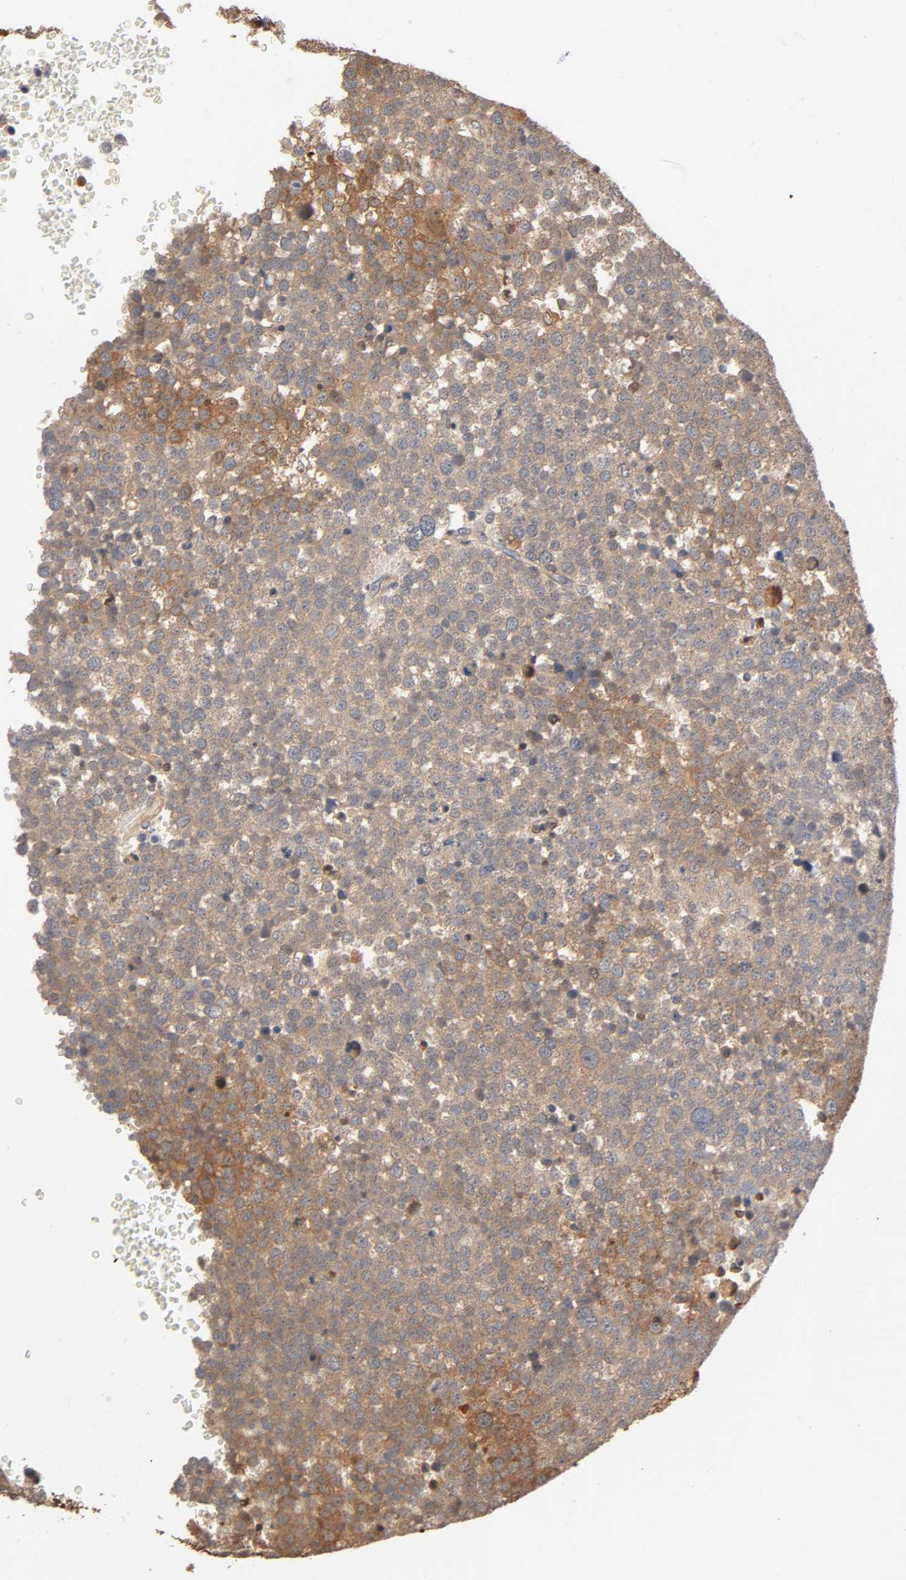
{"staining": {"intensity": "moderate", "quantity": "25%-75%", "location": "cytoplasmic/membranous"}, "tissue": "testis cancer", "cell_type": "Tumor cells", "image_type": "cancer", "snomed": [{"axis": "morphology", "description": "Seminoma, NOS"}, {"axis": "topography", "description": "Testis"}], "caption": "Immunohistochemical staining of human testis seminoma exhibits medium levels of moderate cytoplasmic/membranous protein positivity in about 25%-75% of tumor cells. Nuclei are stained in blue.", "gene": "ALDOA", "patient": {"sex": "male", "age": 71}}